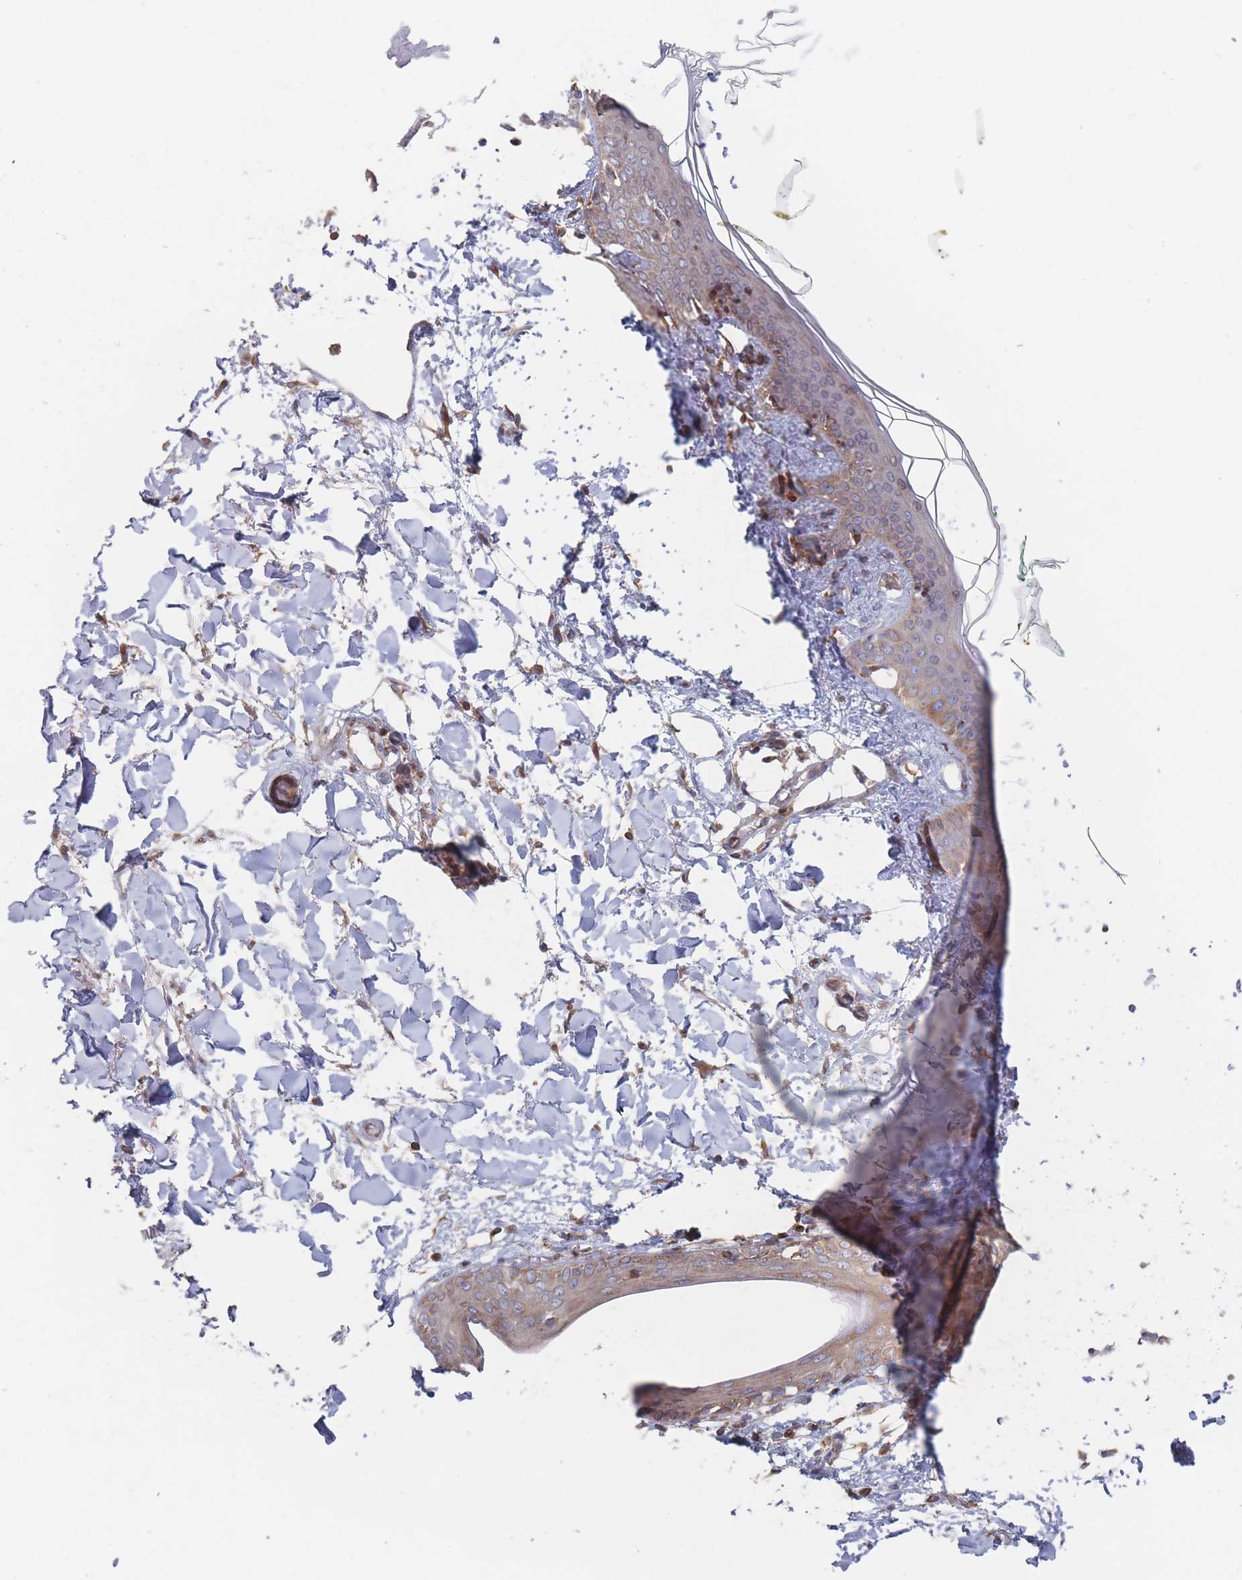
{"staining": {"intensity": "moderate", "quantity": ">75%", "location": "cytoplasmic/membranous"}, "tissue": "skin", "cell_type": "Fibroblasts", "image_type": "normal", "snomed": [{"axis": "morphology", "description": "Normal tissue, NOS"}, {"axis": "topography", "description": "Skin"}], "caption": "Brown immunohistochemical staining in normal skin shows moderate cytoplasmic/membranous expression in approximately >75% of fibroblasts.", "gene": "KDSR", "patient": {"sex": "female", "age": 34}}